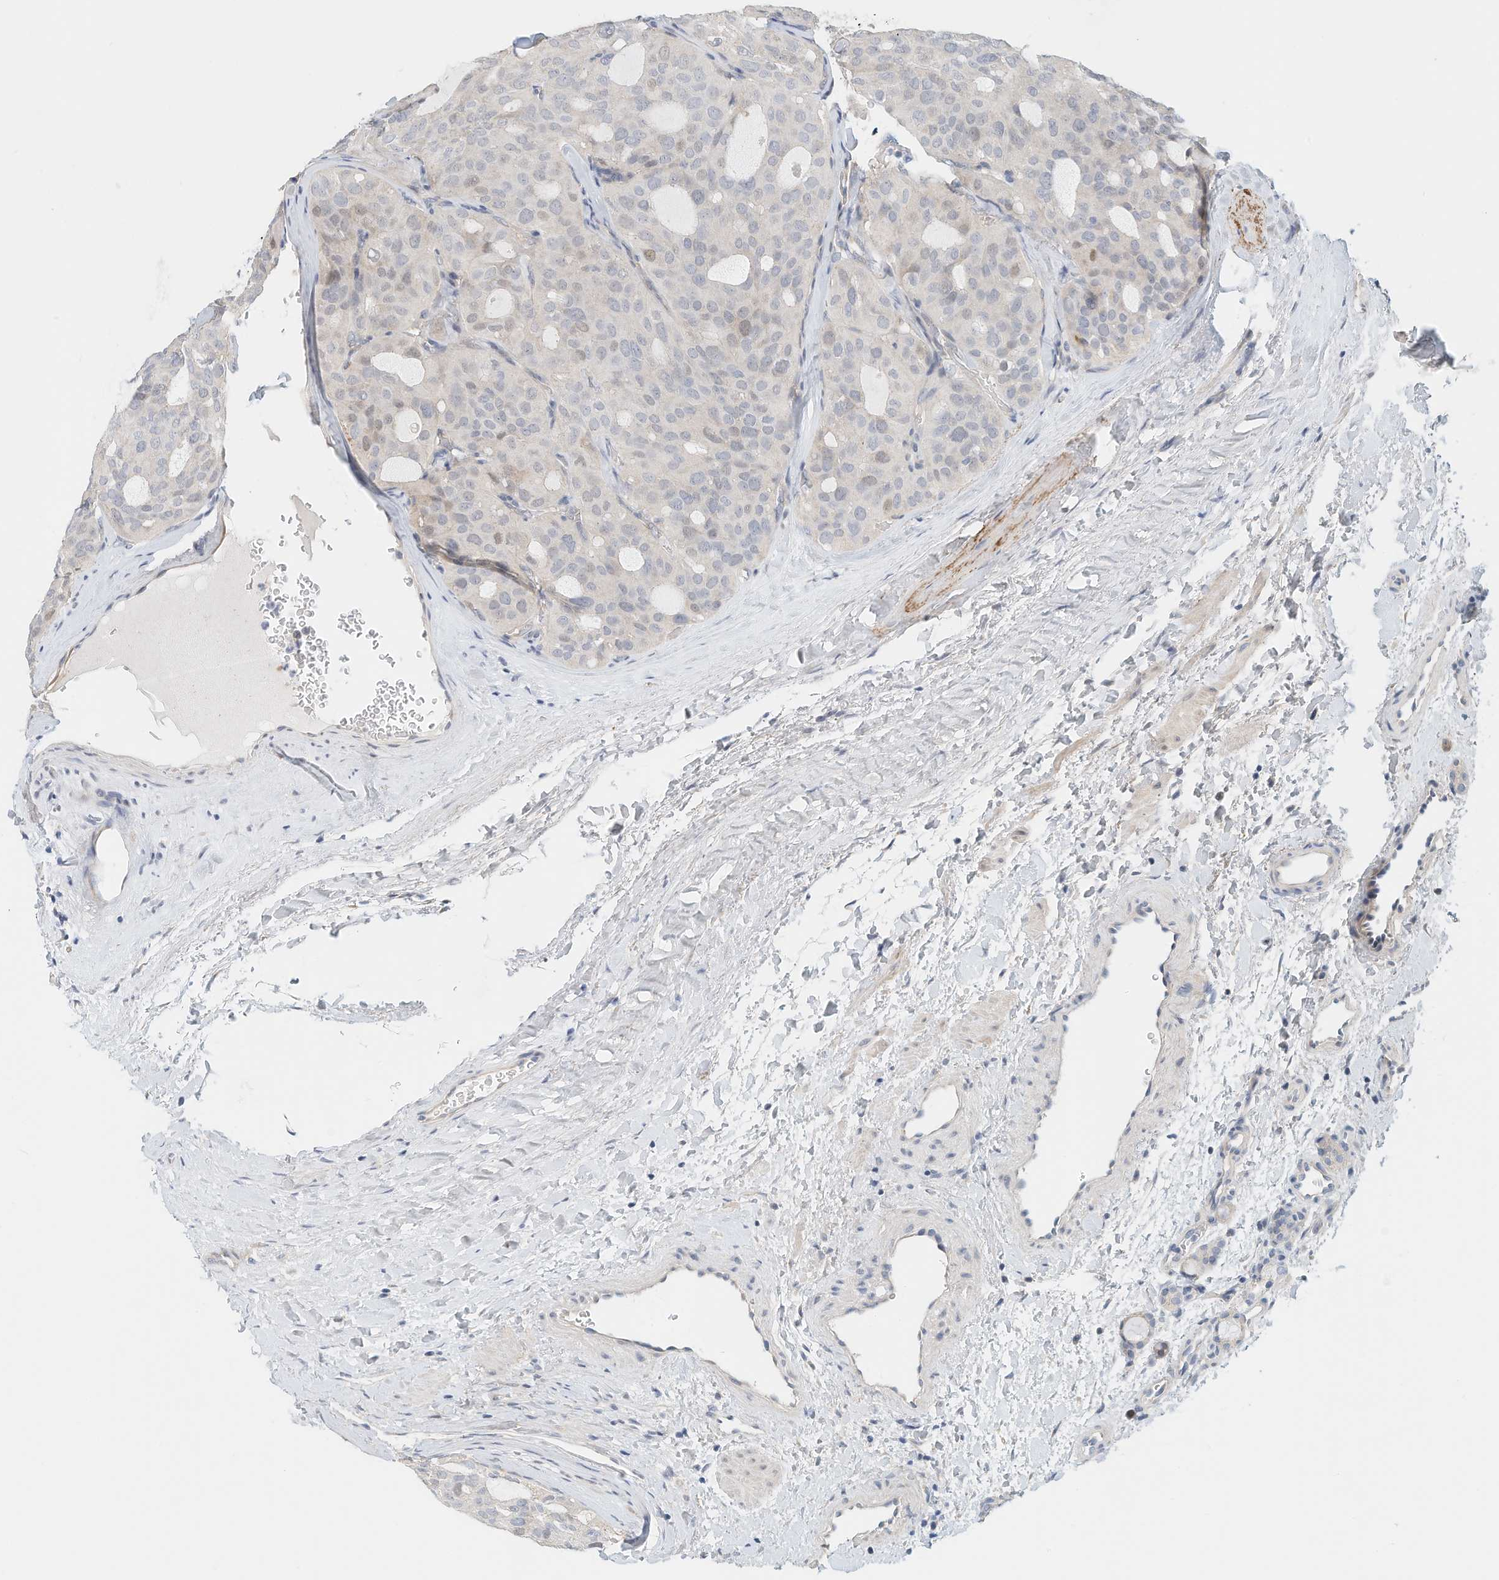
{"staining": {"intensity": "negative", "quantity": "none", "location": "none"}, "tissue": "thyroid cancer", "cell_type": "Tumor cells", "image_type": "cancer", "snomed": [{"axis": "morphology", "description": "Follicular adenoma carcinoma, NOS"}, {"axis": "topography", "description": "Thyroid gland"}], "caption": "Protein analysis of thyroid cancer exhibits no significant positivity in tumor cells. (DAB immunohistochemistry (IHC) with hematoxylin counter stain).", "gene": "ARHGAP28", "patient": {"sex": "male", "age": 75}}